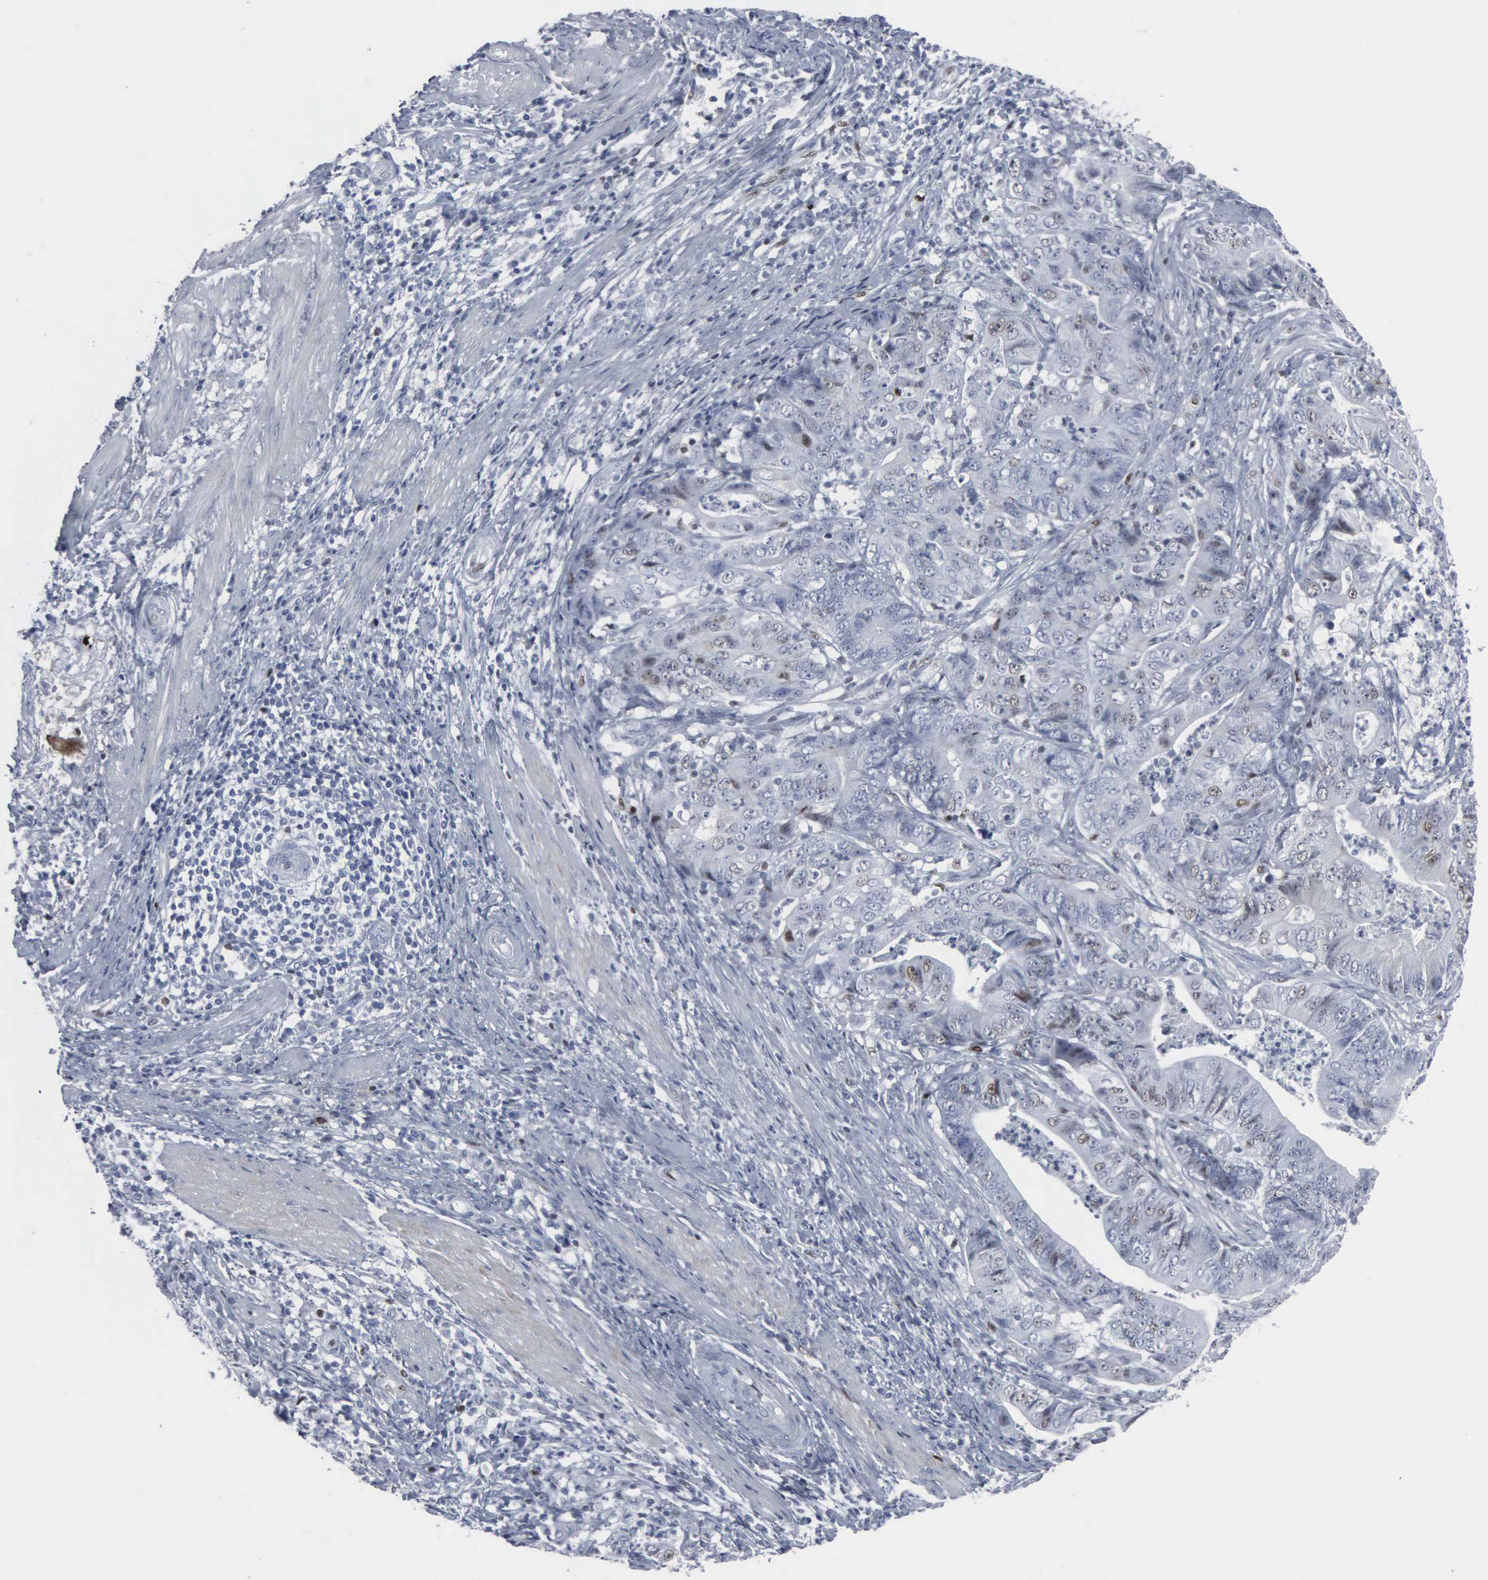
{"staining": {"intensity": "negative", "quantity": "none", "location": "none"}, "tissue": "stomach cancer", "cell_type": "Tumor cells", "image_type": "cancer", "snomed": [{"axis": "morphology", "description": "Adenocarcinoma, NOS"}, {"axis": "topography", "description": "Stomach, lower"}], "caption": "This is an immunohistochemistry micrograph of human adenocarcinoma (stomach). There is no staining in tumor cells.", "gene": "CCND3", "patient": {"sex": "female", "age": 86}}